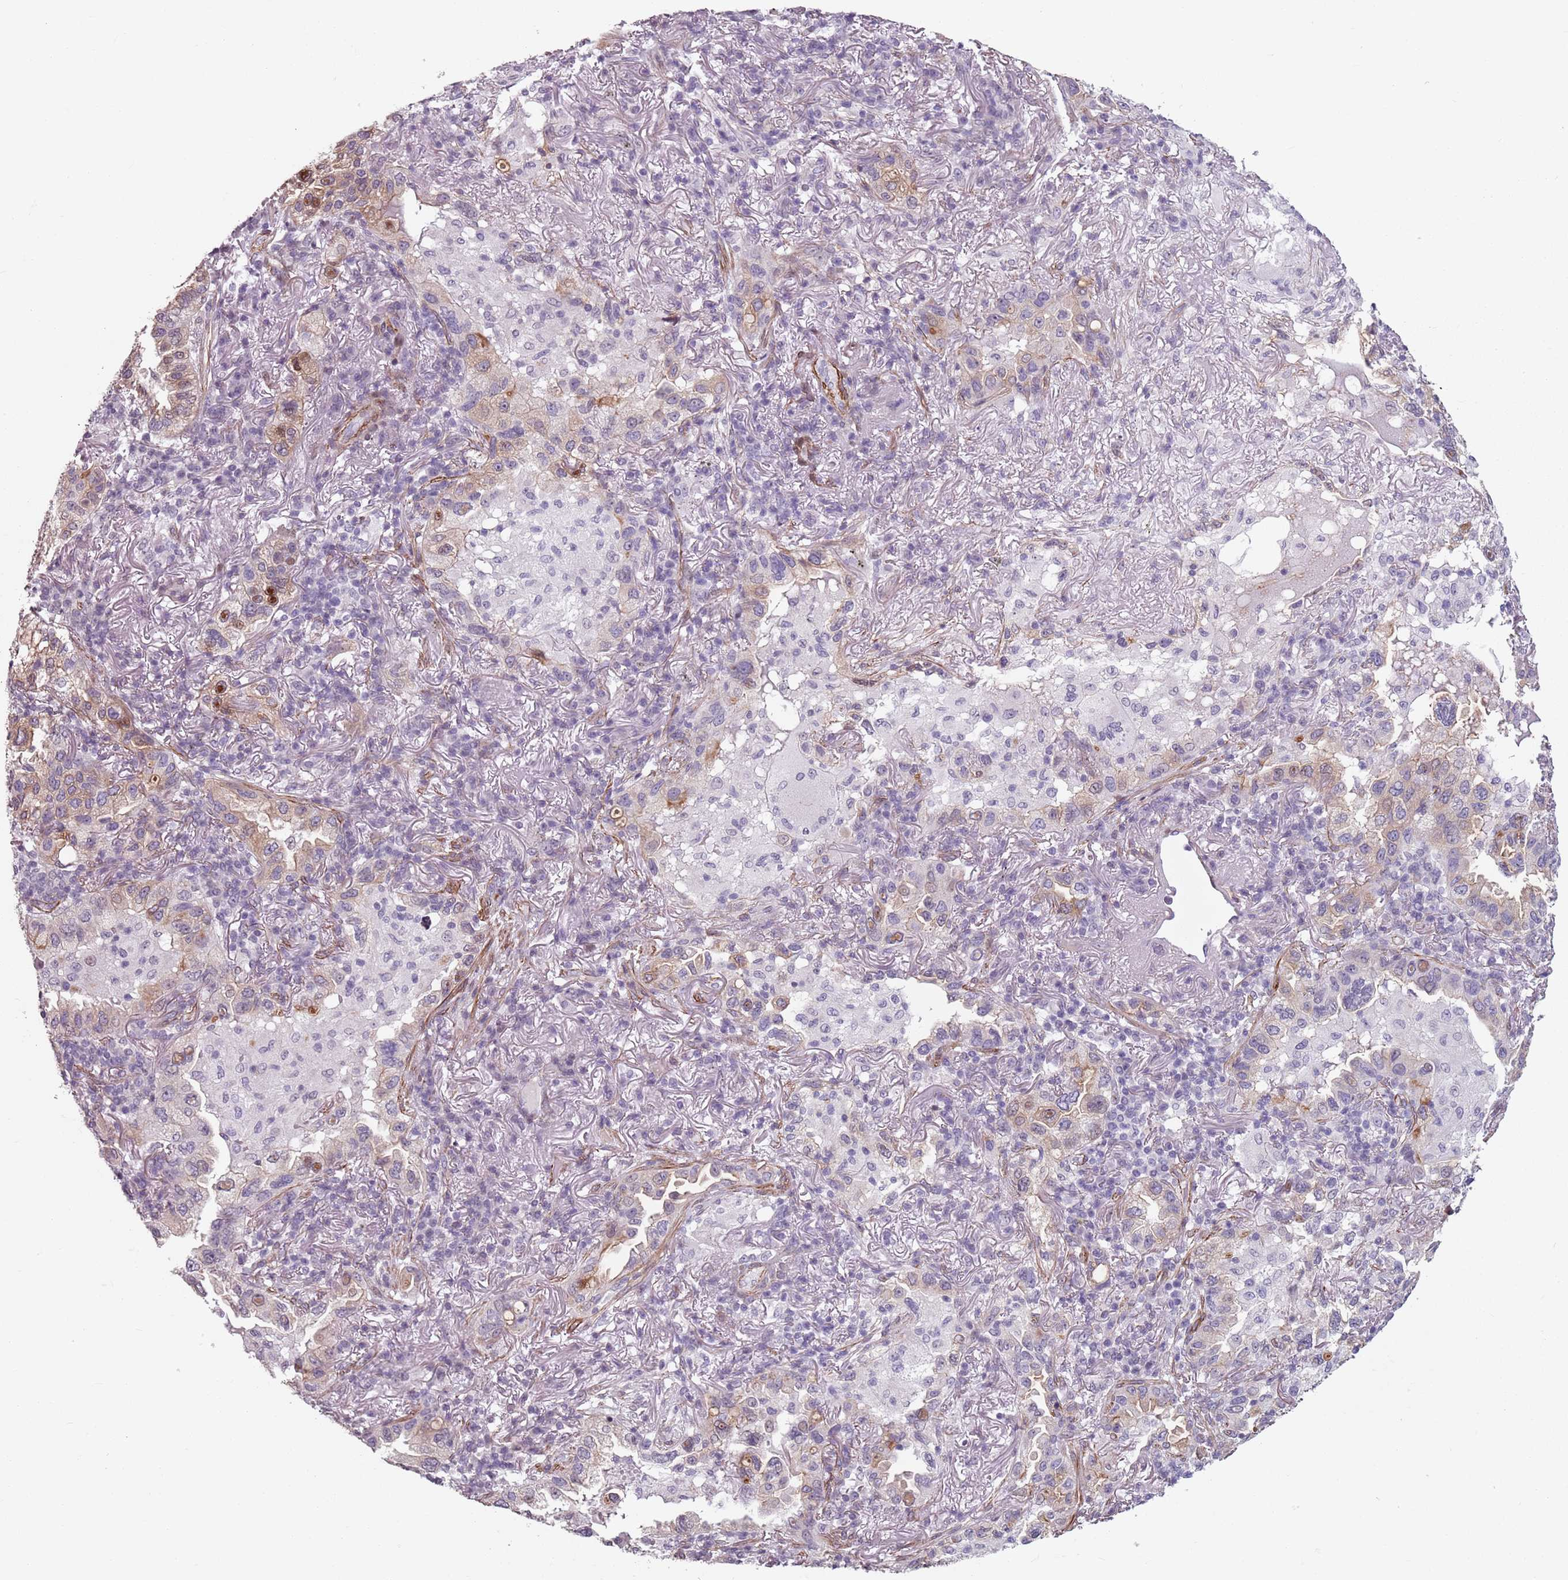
{"staining": {"intensity": "moderate", "quantity": "25%-75%", "location": "cytoplasmic/membranous"}, "tissue": "lung cancer", "cell_type": "Tumor cells", "image_type": "cancer", "snomed": [{"axis": "morphology", "description": "Adenocarcinoma, NOS"}, {"axis": "topography", "description": "Lung"}], "caption": "Protein expression analysis of human lung cancer reveals moderate cytoplasmic/membranous staining in approximately 25%-75% of tumor cells. Nuclei are stained in blue.", "gene": "TMC4", "patient": {"sex": "female", "age": 69}}